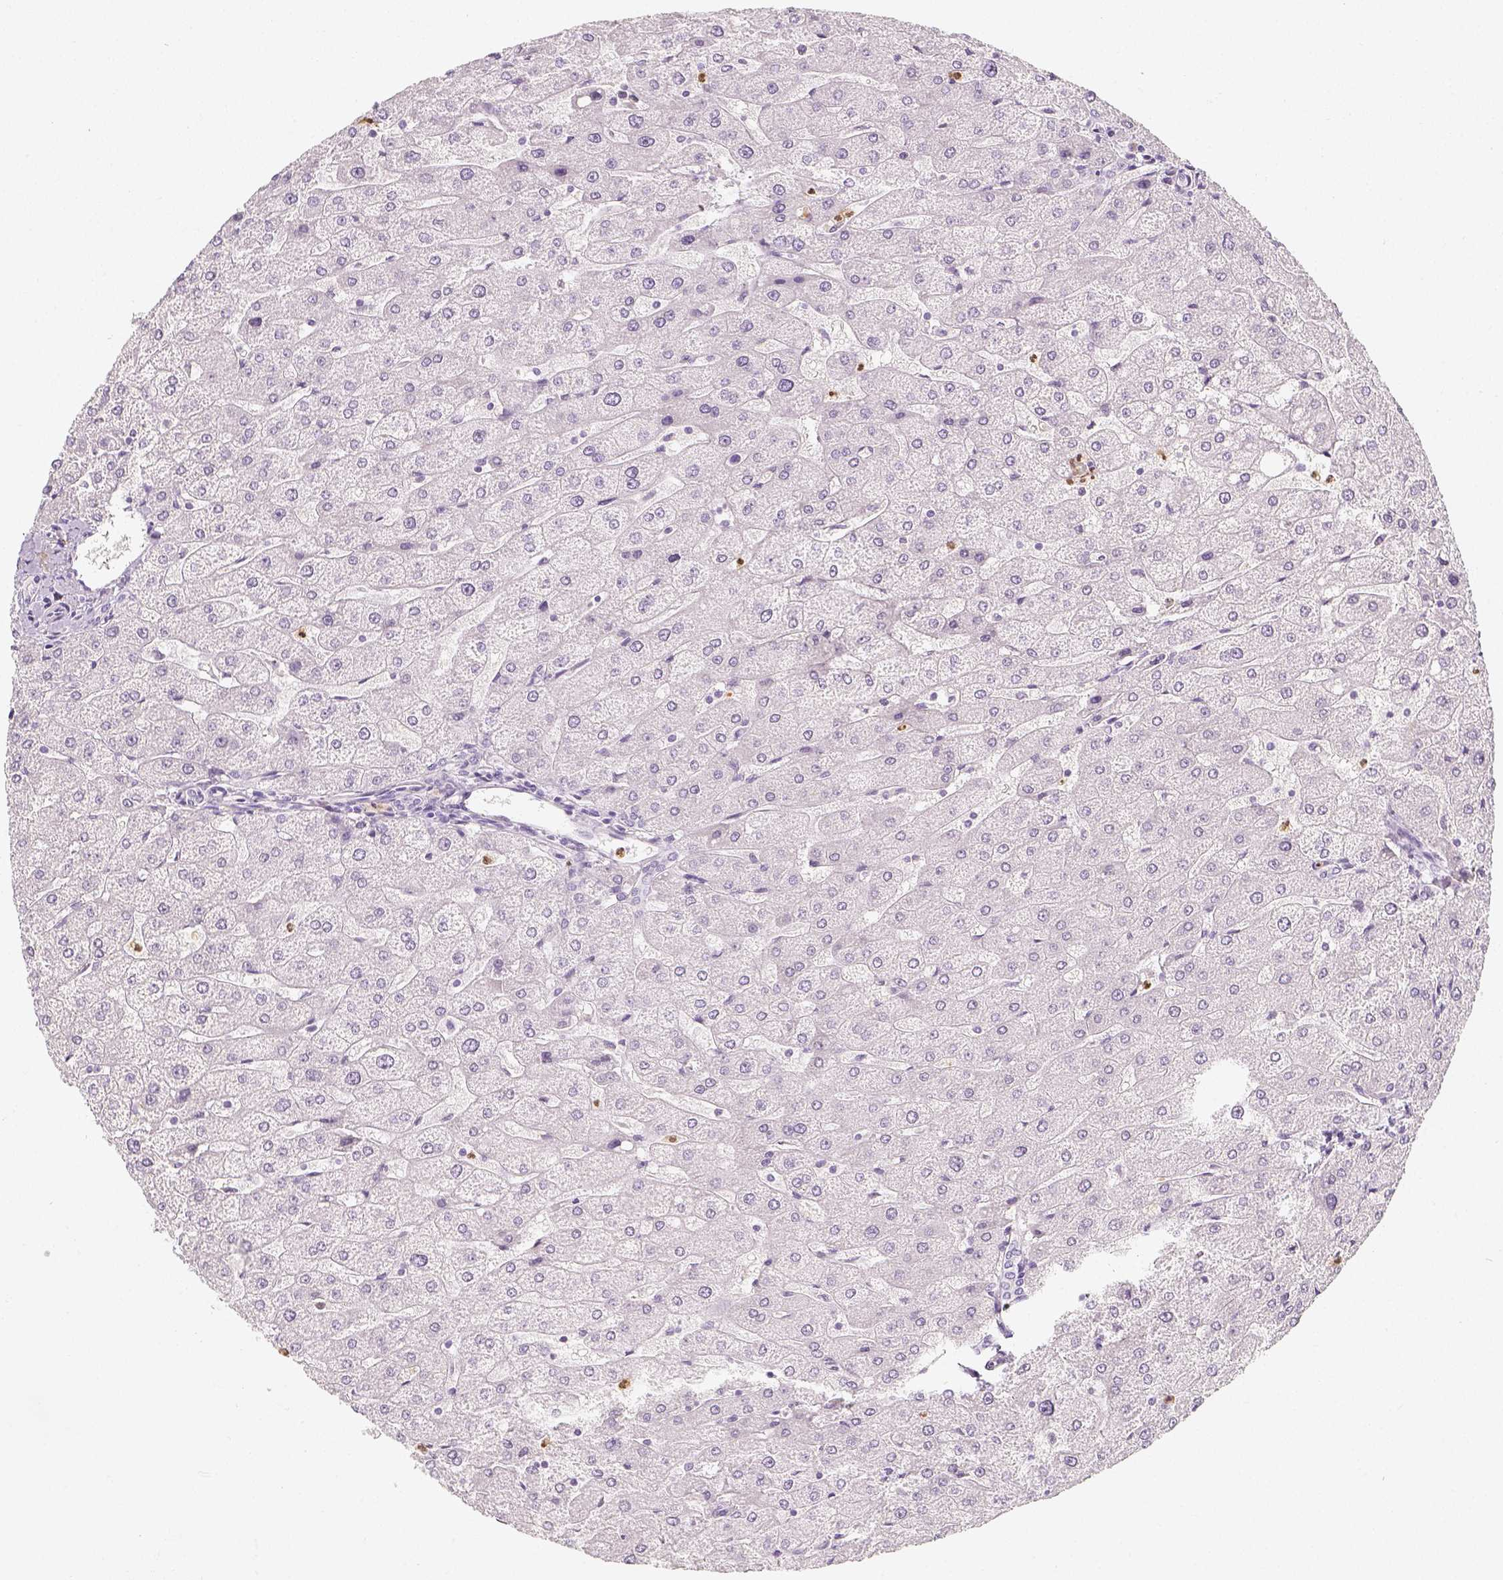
{"staining": {"intensity": "negative", "quantity": "none", "location": "none"}, "tissue": "liver", "cell_type": "Cholangiocytes", "image_type": "normal", "snomed": [{"axis": "morphology", "description": "Normal tissue, NOS"}, {"axis": "topography", "description": "Liver"}], "caption": "Cholangiocytes are negative for protein expression in normal human liver. The staining was performed using DAB (3,3'-diaminobenzidine) to visualize the protein expression in brown, while the nuclei were stained in blue with hematoxylin (Magnification: 20x).", "gene": "NECAB2", "patient": {"sex": "male", "age": 67}}